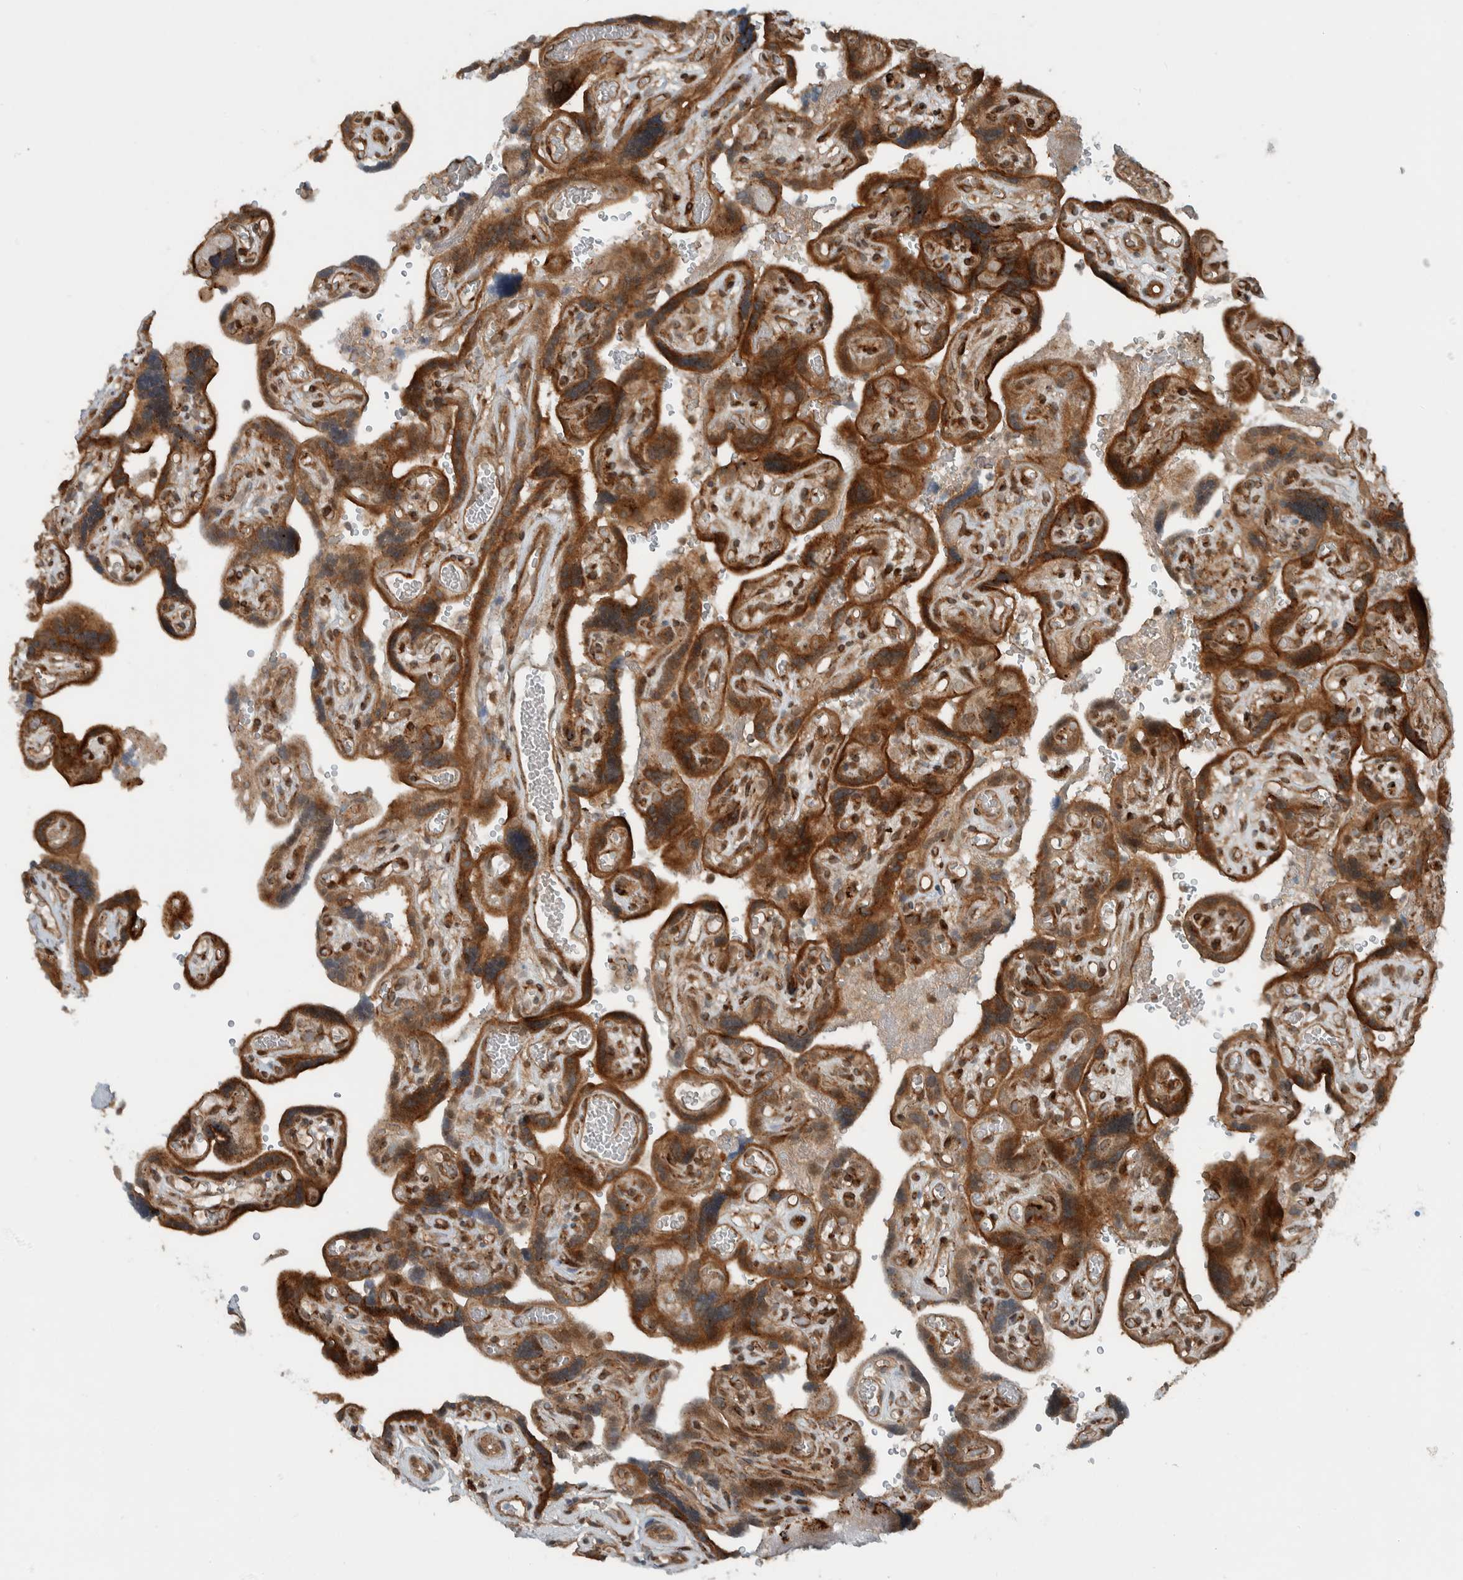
{"staining": {"intensity": "moderate", "quantity": ">75%", "location": "cytoplasmic/membranous"}, "tissue": "placenta", "cell_type": "Decidual cells", "image_type": "normal", "snomed": [{"axis": "morphology", "description": "Normal tissue, NOS"}, {"axis": "topography", "description": "Placenta"}], "caption": "Immunohistochemical staining of benign placenta reveals medium levels of moderate cytoplasmic/membranous staining in about >75% of decidual cells. The staining is performed using DAB brown chromogen to label protein expression. The nuclei are counter-stained blue using hematoxylin.", "gene": "GIGYF1", "patient": {"sex": "female", "age": 30}}